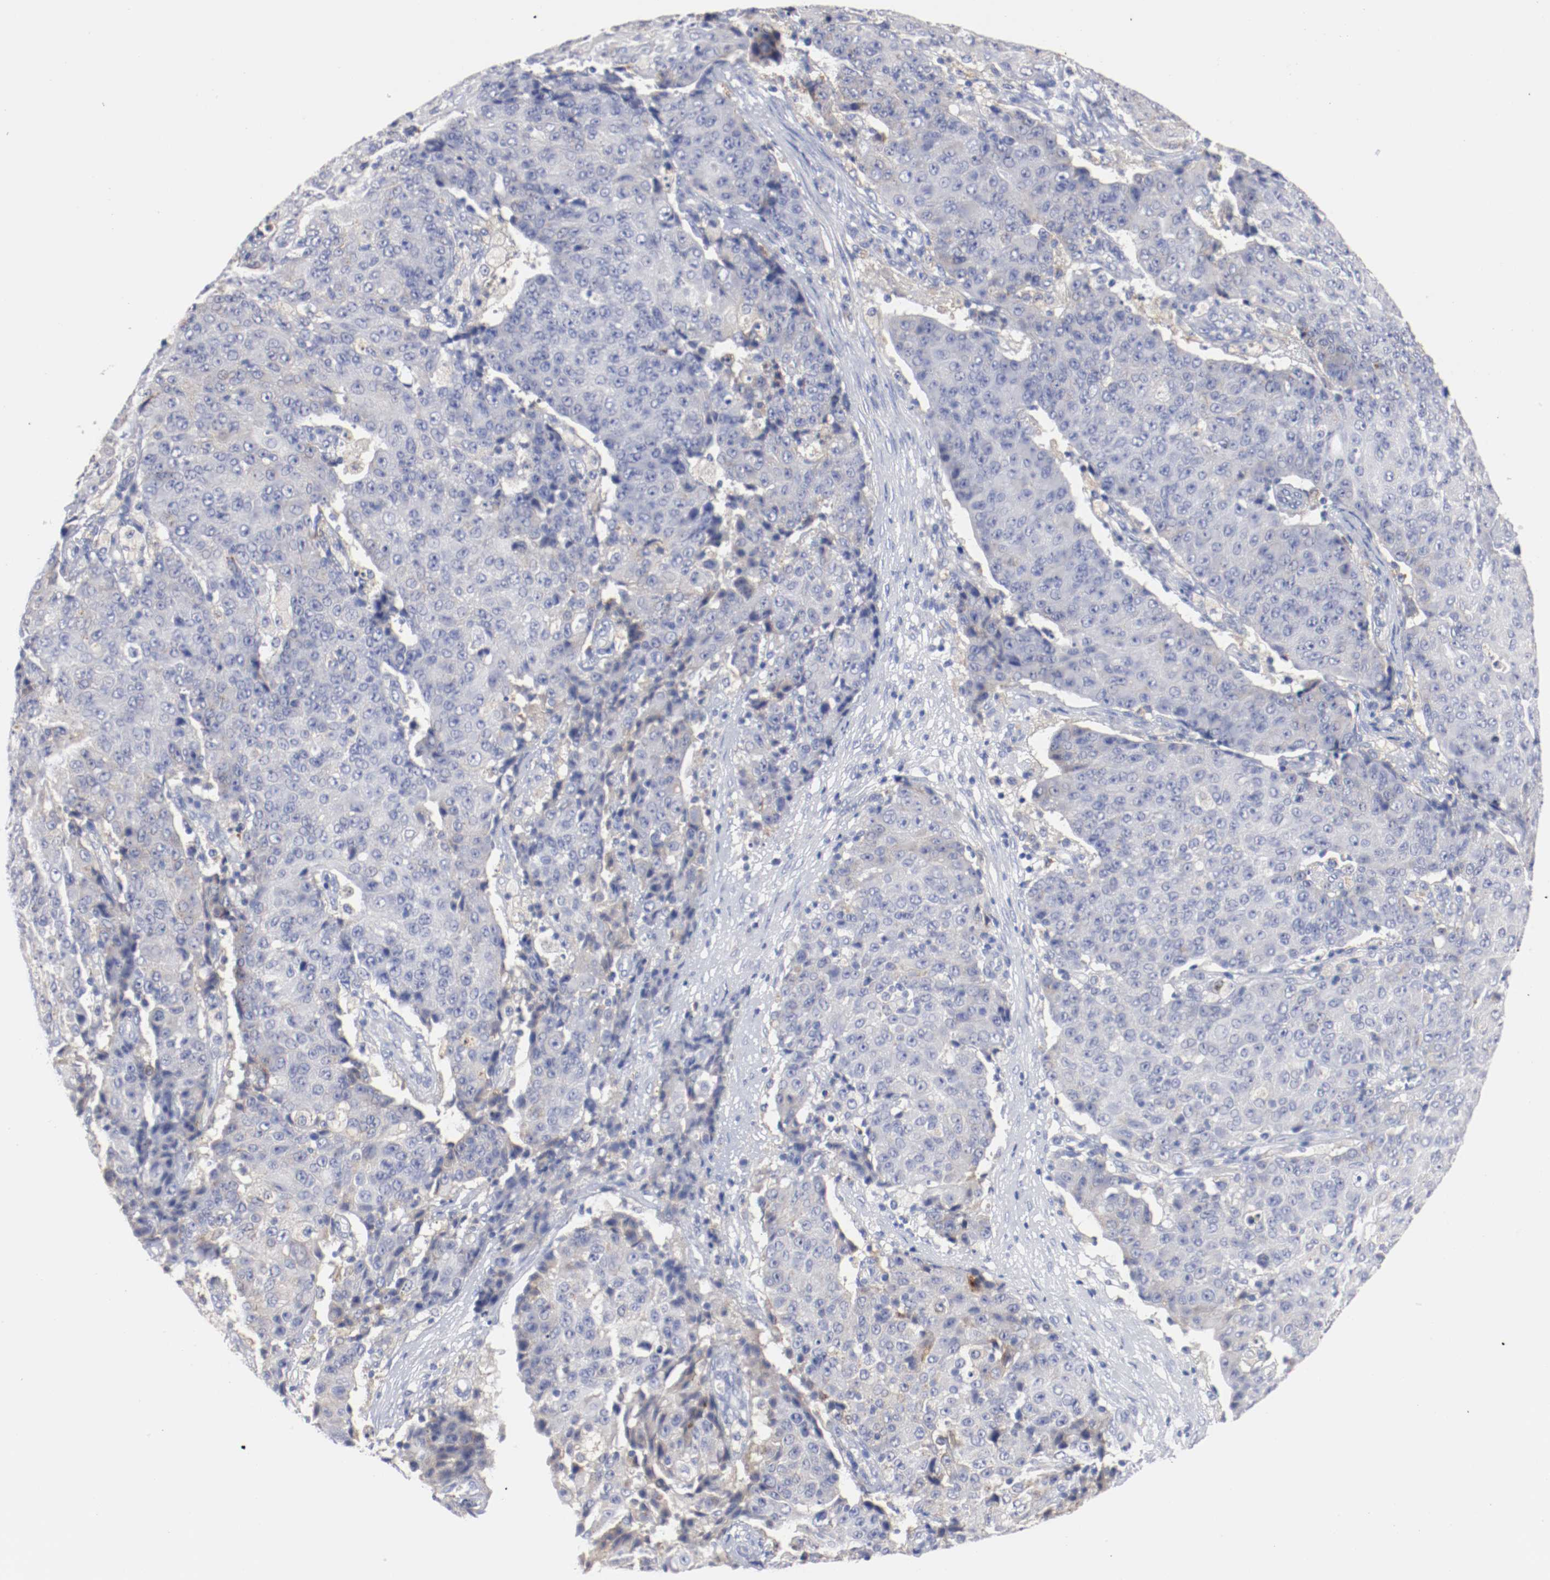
{"staining": {"intensity": "weak", "quantity": "25%-75%", "location": "cytoplasmic/membranous"}, "tissue": "ovarian cancer", "cell_type": "Tumor cells", "image_type": "cancer", "snomed": [{"axis": "morphology", "description": "Carcinoma, endometroid"}, {"axis": "topography", "description": "Ovary"}], "caption": "Human ovarian cancer (endometroid carcinoma) stained with a brown dye exhibits weak cytoplasmic/membranous positive expression in about 25%-75% of tumor cells.", "gene": "FGFBP1", "patient": {"sex": "female", "age": 42}}